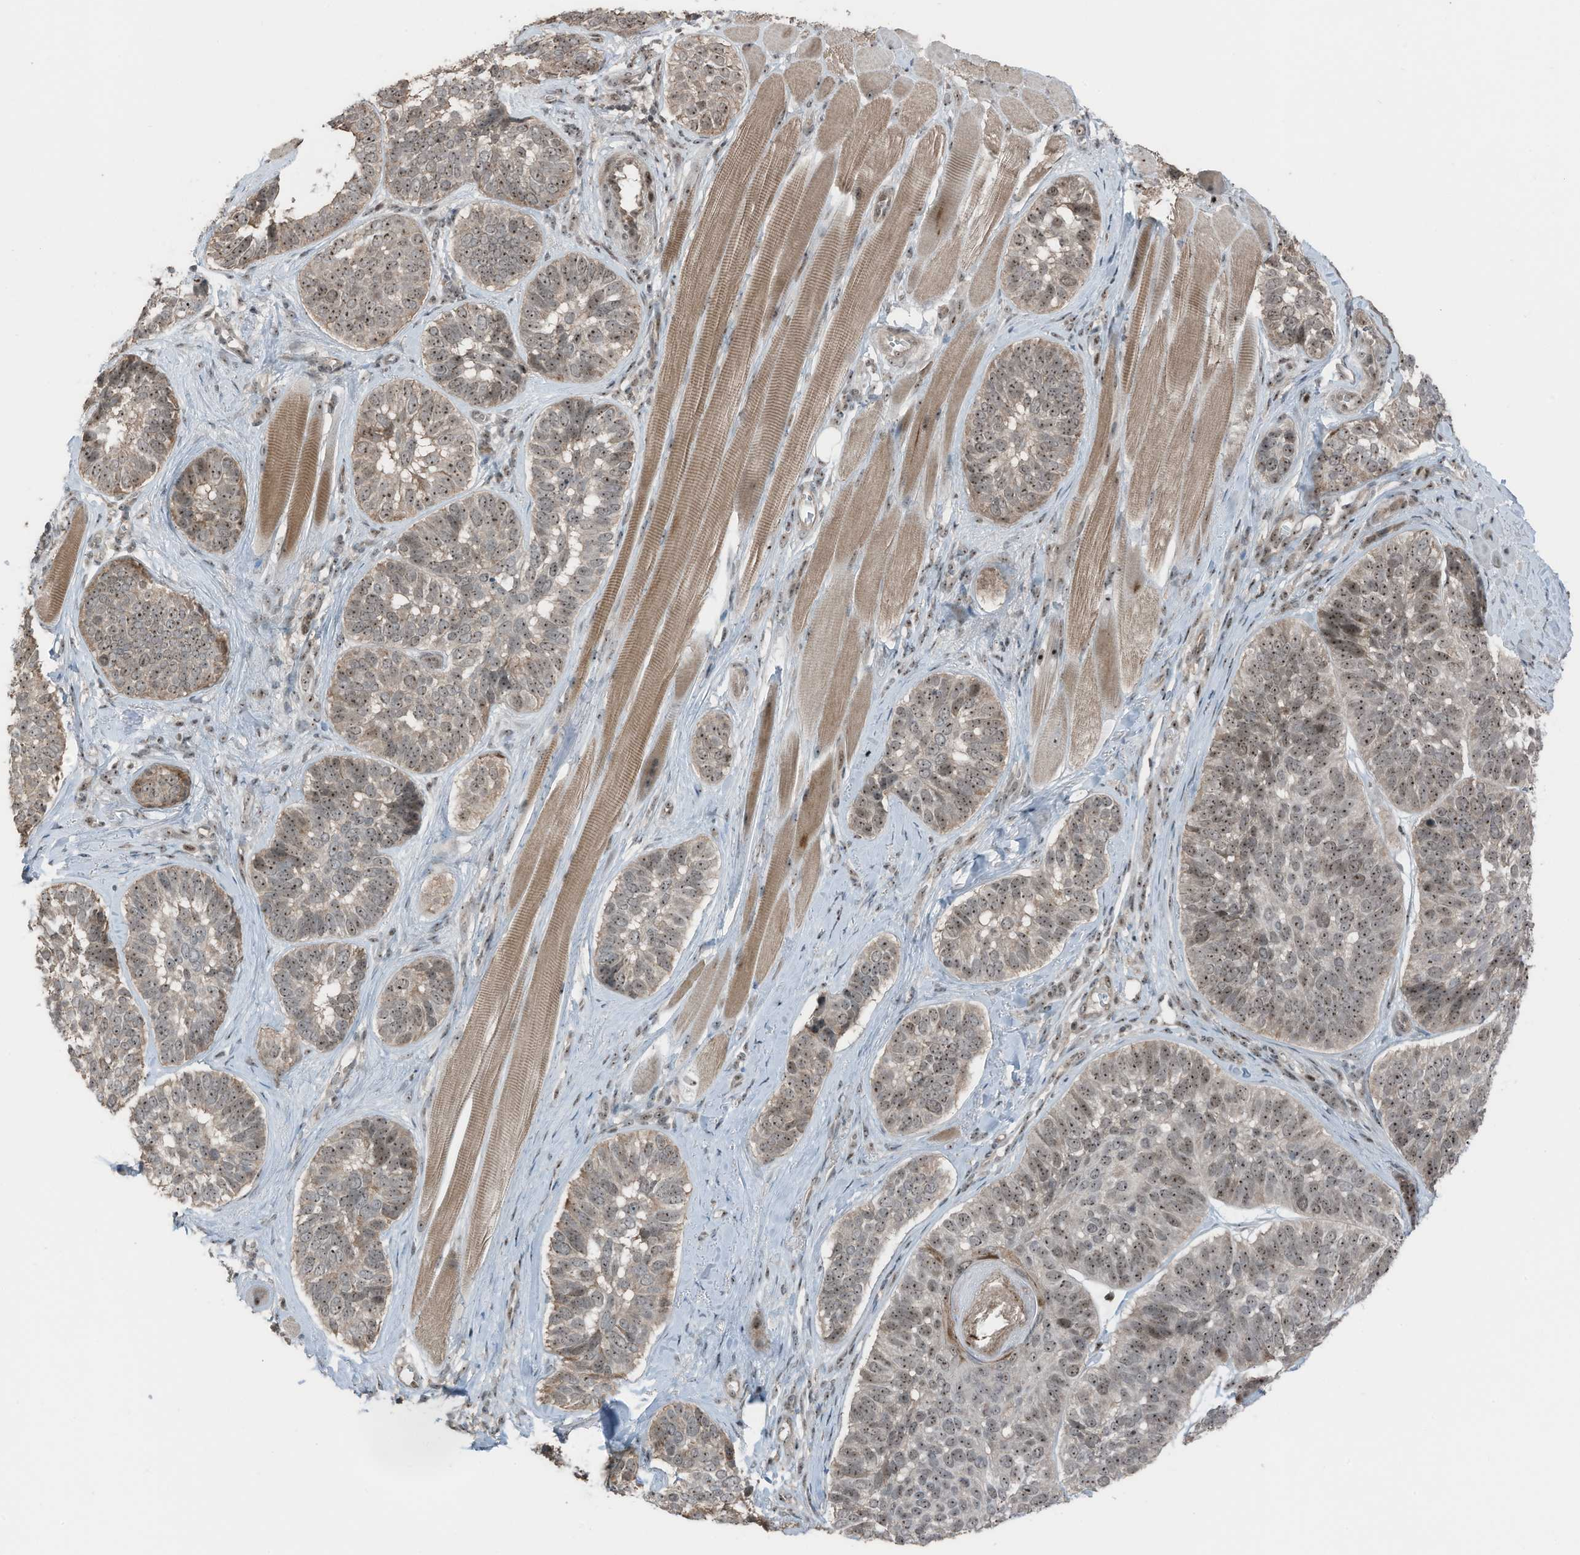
{"staining": {"intensity": "moderate", "quantity": ">75%", "location": "nuclear"}, "tissue": "skin cancer", "cell_type": "Tumor cells", "image_type": "cancer", "snomed": [{"axis": "morphology", "description": "Basal cell carcinoma"}, {"axis": "topography", "description": "Skin"}], "caption": "Skin cancer stained with DAB immunohistochemistry (IHC) demonstrates medium levels of moderate nuclear staining in about >75% of tumor cells.", "gene": "UTP3", "patient": {"sex": "male", "age": 62}}